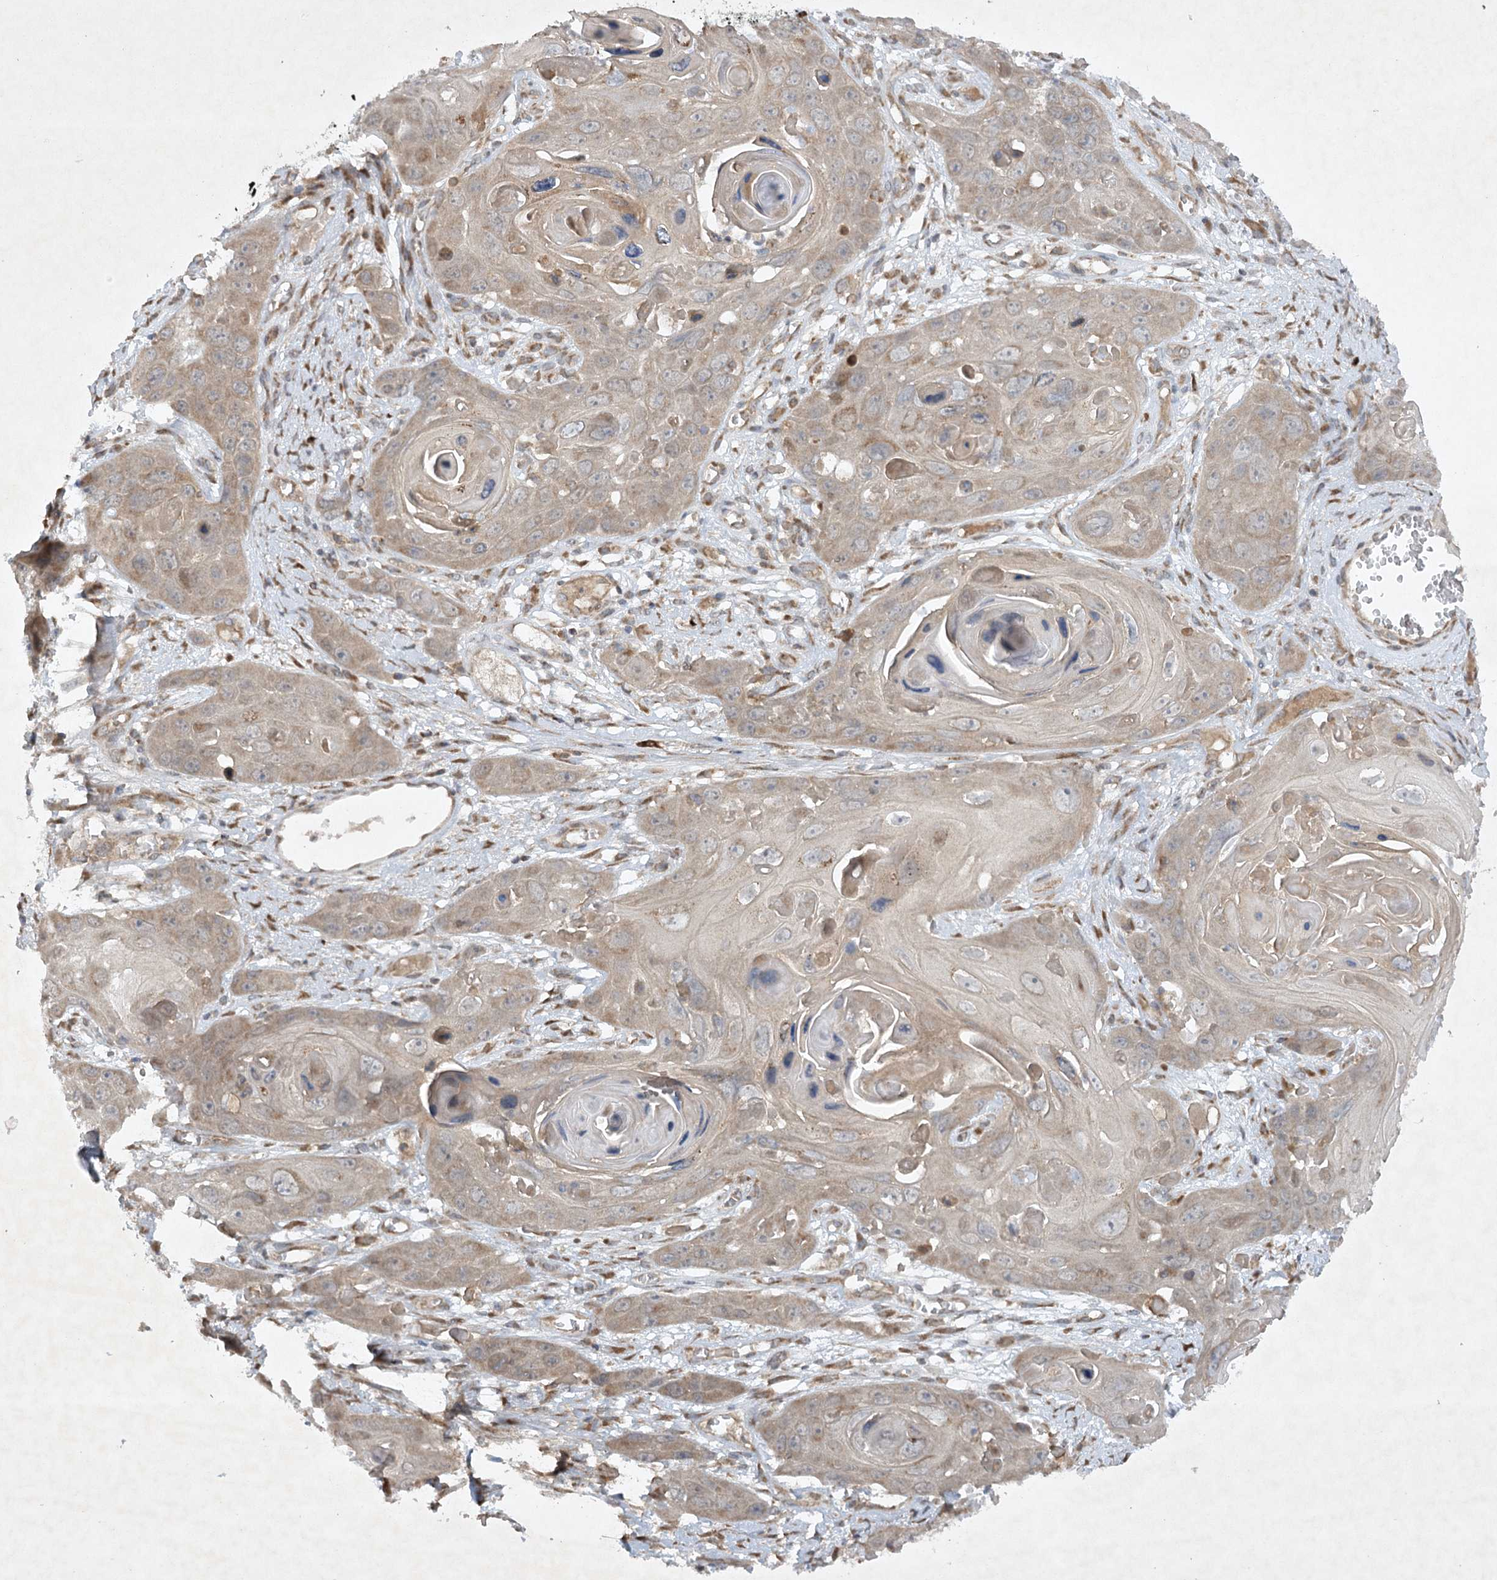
{"staining": {"intensity": "weak", "quantity": ">75%", "location": "cytoplasmic/membranous"}, "tissue": "skin cancer", "cell_type": "Tumor cells", "image_type": "cancer", "snomed": [{"axis": "morphology", "description": "Squamous cell carcinoma, NOS"}, {"axis": "topography", "description": "Skin"}], "caption": "Immunohistochemistry (IHC) photomicrograph of neoplastic tissue: skin cancer stained using immunohistochemistry displays low levels of weak protein expression localized specifically in the cytoplasmic/membranous of tumor cells, appearing as a cytoplasmic/membranous brown color.", "gene": "TRAF3IP1", "patient": {"sex": "male", "age": 55}}